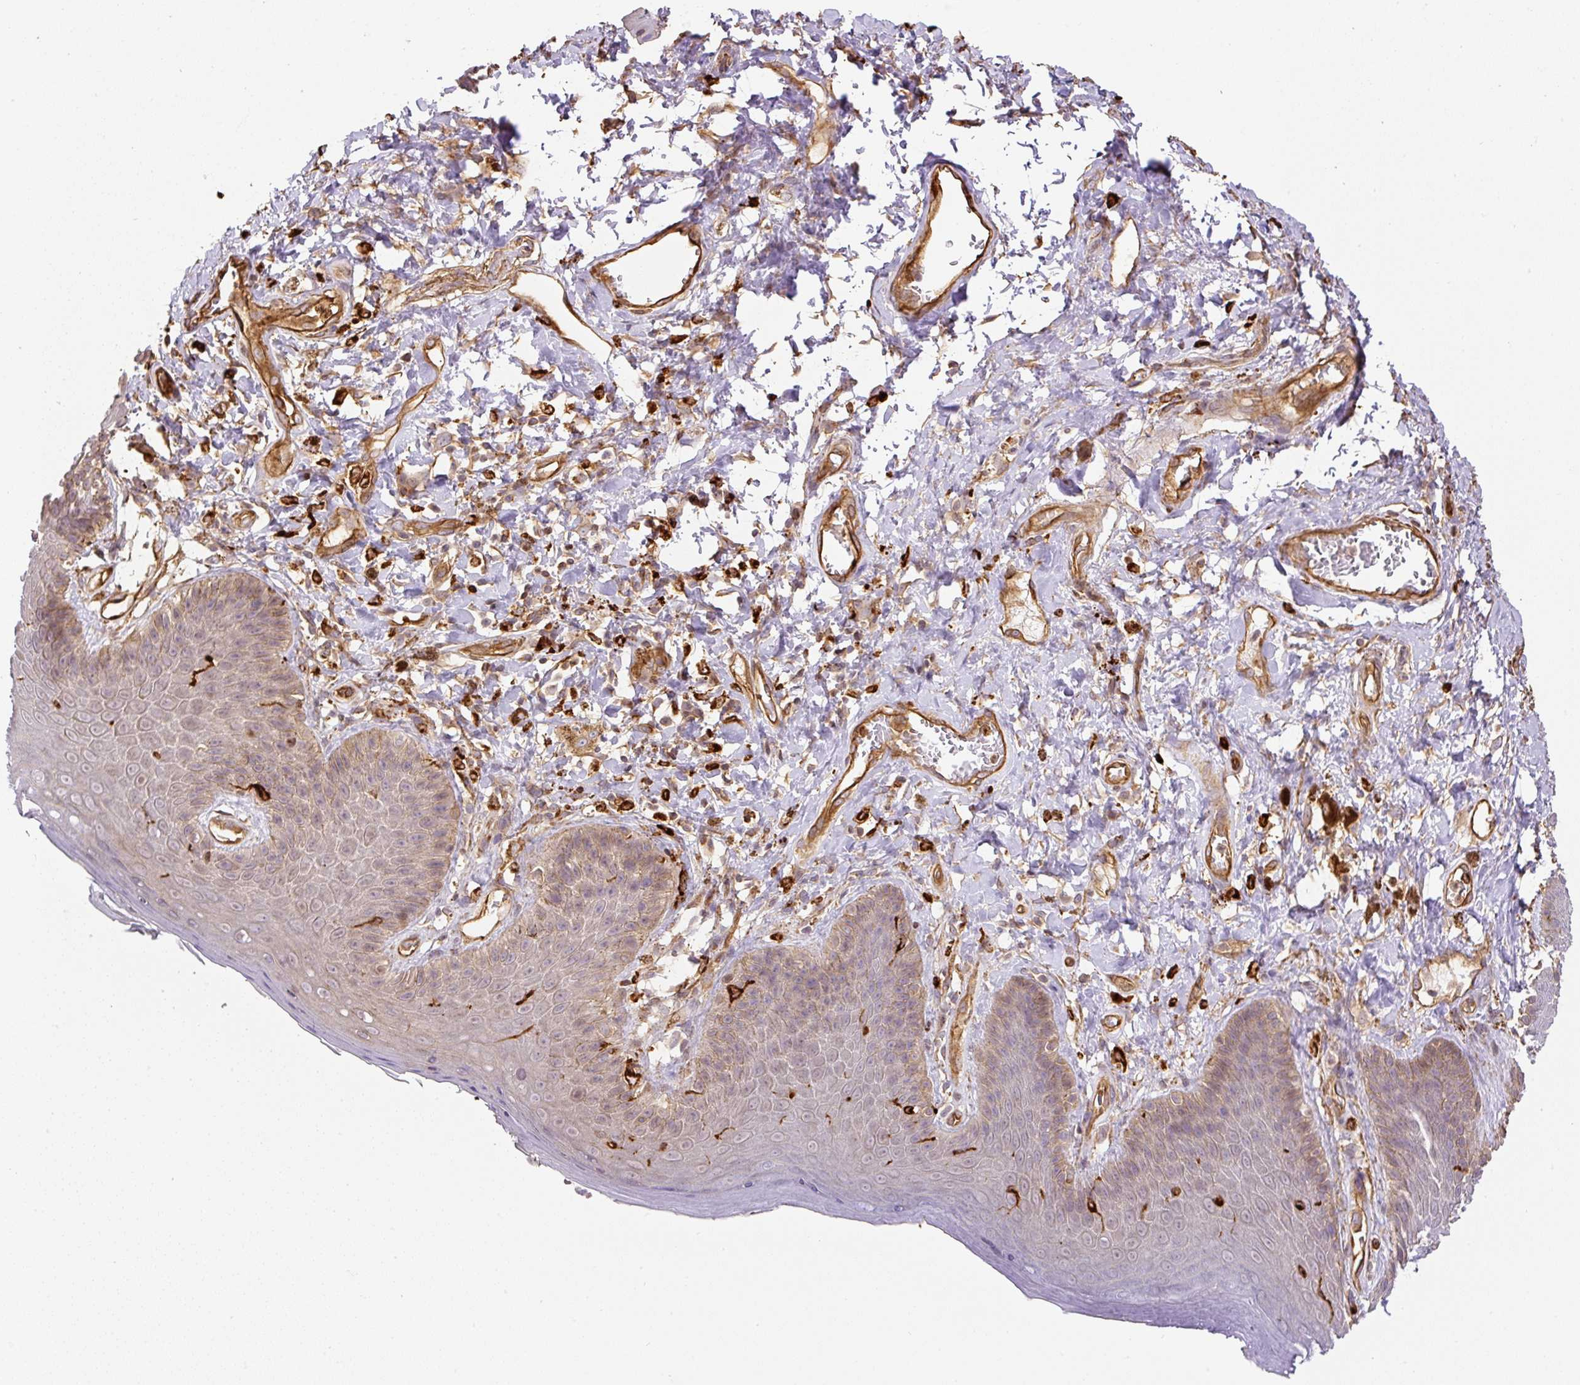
{"staining": {"intensity": "moderate", "quantity": "25%-75%", "location": "cytoplasmic/membranous"}, "tissue": "skin", "cell_type": "Epidermal cells", "image_type": "normal", "snomed": [{"axis": "morphology", "description": "Normal tissue, NOS"}, {"axis": "topography", "description": "Anal"}, {"axis": "topography", "description": "Peripheral nerve tissue"}], "caption": "A brown stain labels moderate cytoplasmic/membranous positivity of a protein in epidermal cells of benign human skin.", "gene": "B3GALT5", "patient": {"sex": "male", "age": 53}}